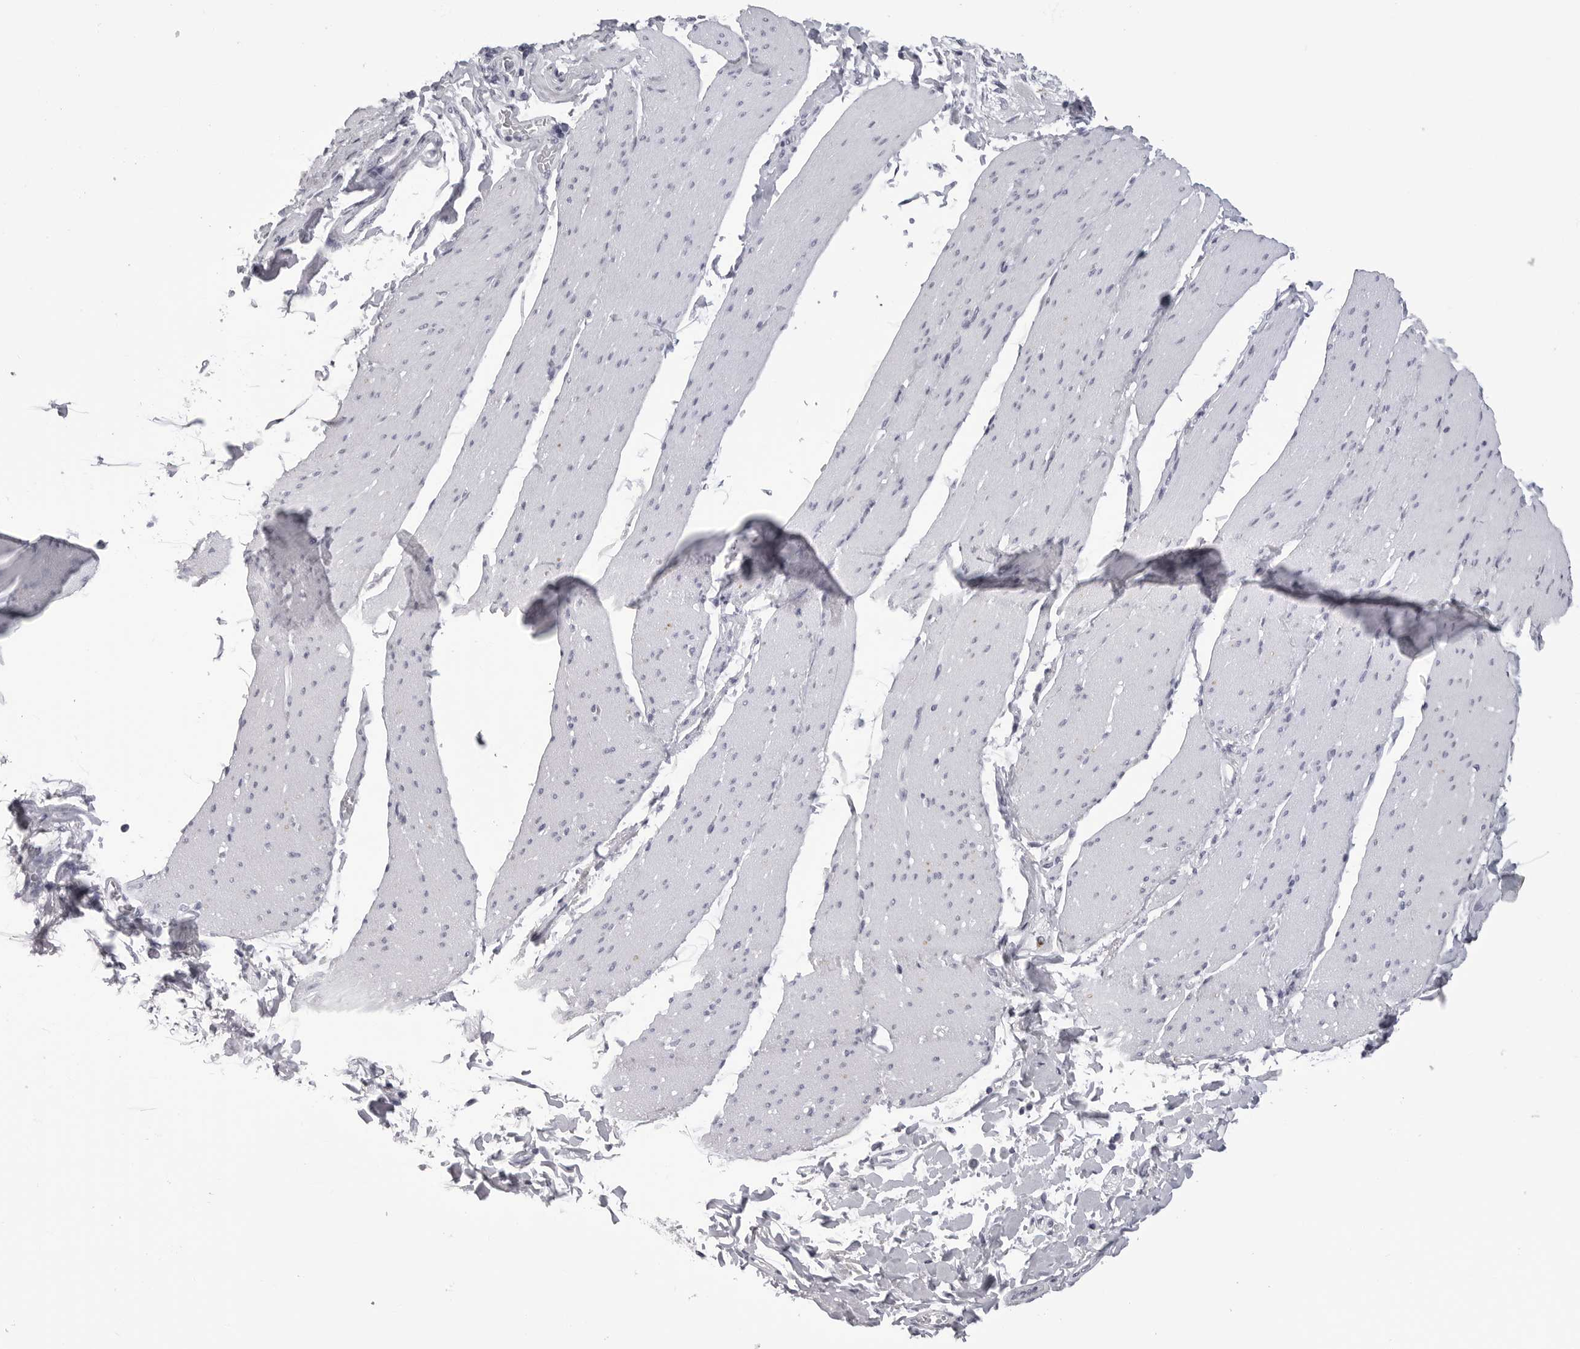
{"staining": {"intensity": "negative", "quantity": "none", "location": "none"}, "tissue": "smooth muscle", "cell_type": "Smooth muscle cells", "image_type": "normal", "snomed": [{"axis": "morphology", "description": "Normal tissue, NOS"}, {"axis": "topography", "description": "Smooth muscle"}, {"axis": "topography", "description": "Small intestine"}], "caption": "Immunohistochemistry (IHC) image of benign smooth muscle stained for a protein (brown), which exhibits no staining in smooth muscle cells.", "gene": "LGALS4", "patient": {"sex": "female", "age": 84}}